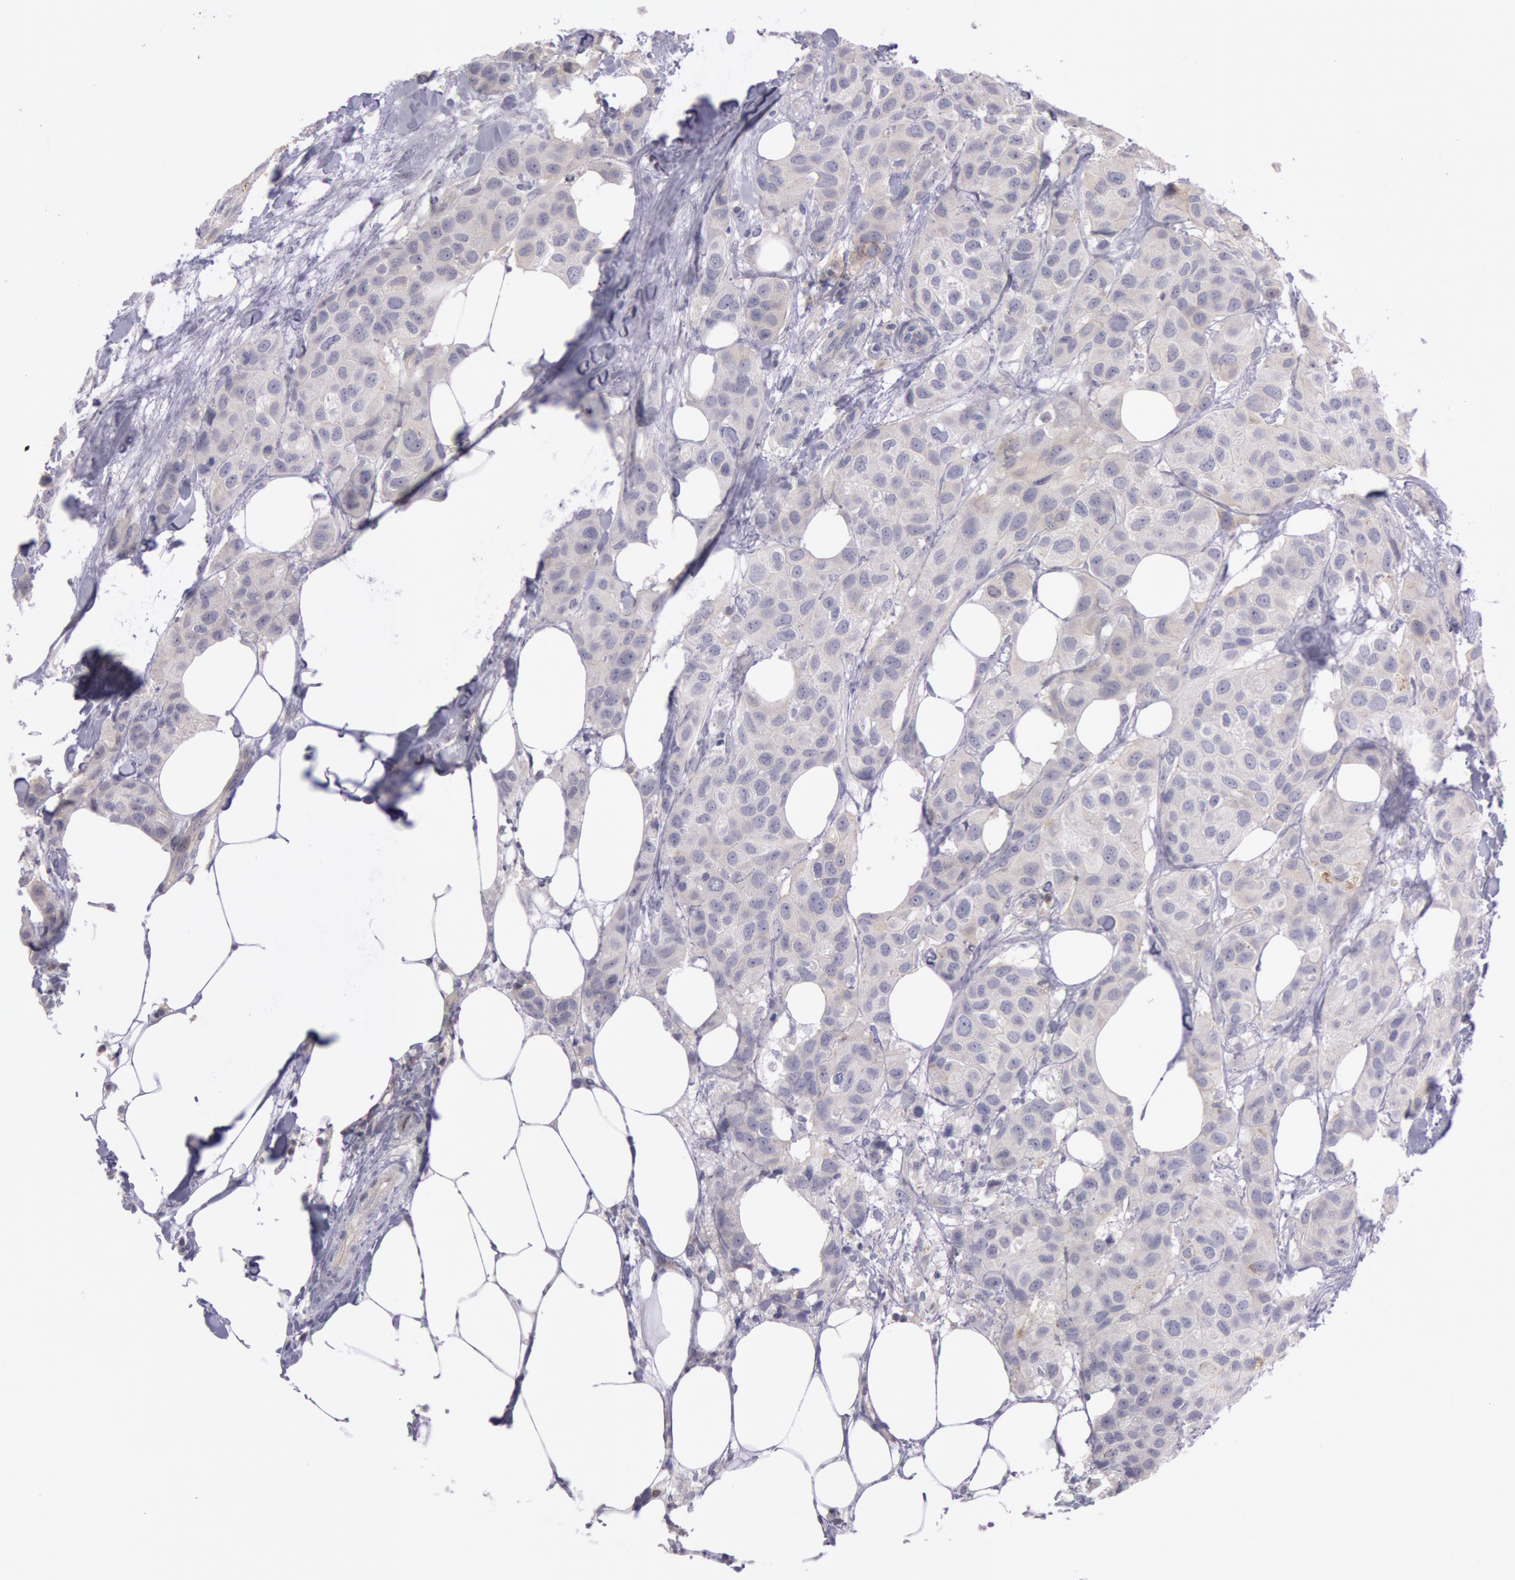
{"staining": {"intensity": "weak", "quantity": ">75%", "location": "cytoplasmic/membranous"}, "tissue": "breast cancer", "cell_type": "Tumor cells", "image_type": "cancer", "snomed": [{"axis": "morphology", "description": "Duct carcinoma"}, {"axis": "topography", "description": "Breast"}], "caption": "Immunohistochemical staining of breast cancer reveals weak cytoplasmic/membranous protein positivity in approximately >75% of tumor cells.", "gene": "TRIB2", "patient": {"sex": "female", "age": 68}}